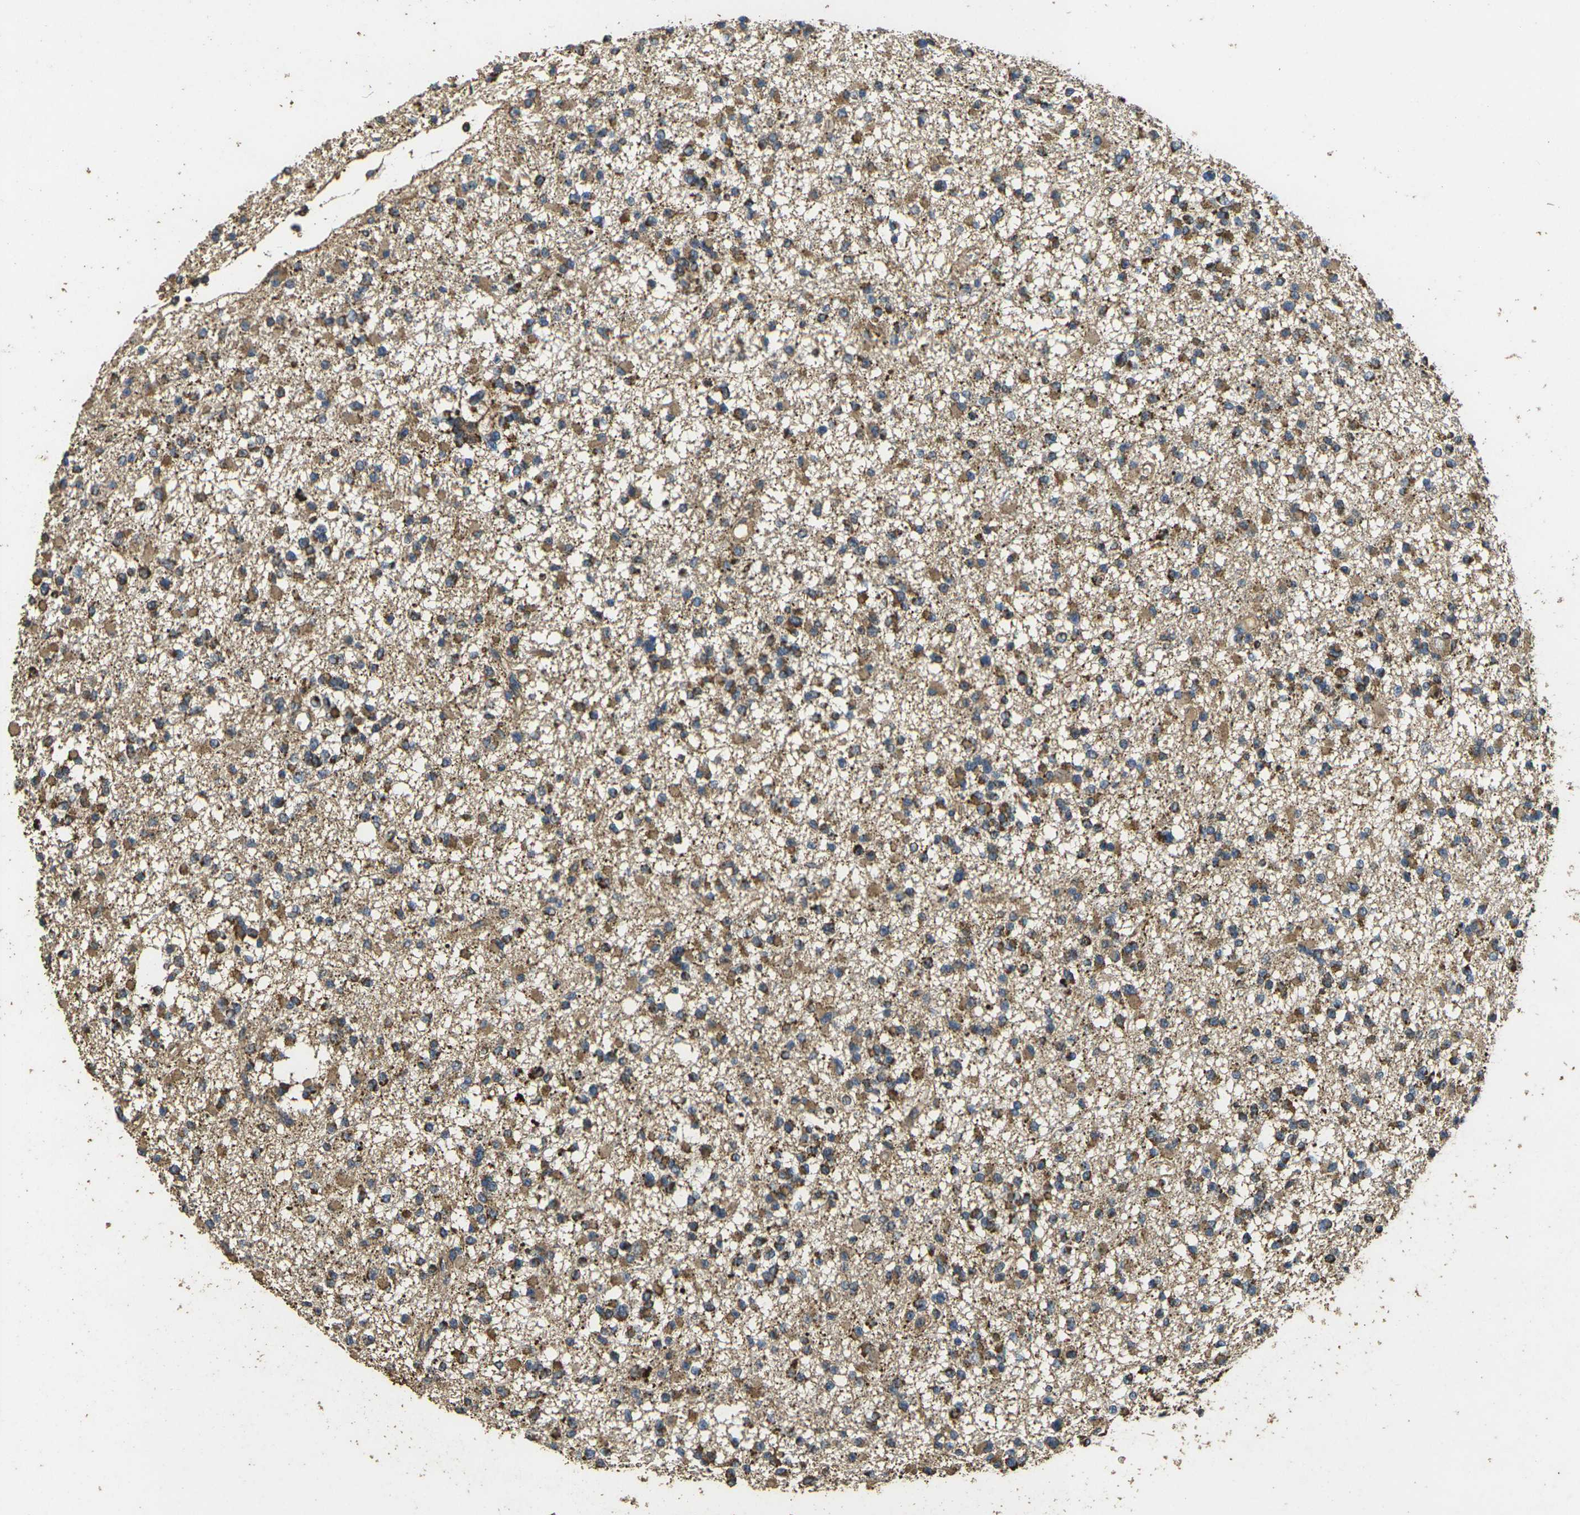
{"staining": {"intensity": "moderate", "quantity": ">75%", "location": "cytoplasmic/membranous"}, "tissue": "glioma", "cell_type": "Tumor cells", "image_type": "cancer", "snomed": [{"axis": "morphology", "description": "Glioma, malignant, Low grade"}, {"axis": "topography", "description": "Brain"}], "caption": "Immunohistochemistry image of neoplastic tissue: glioma stained using IHC demonstrates medium levels of moderate protein expression localized specifically in the cytoplasmic/membranous of tumor cells, appearing as a cytoplasmic/membranous brown color.", "gene": "MAPK11", "patient": {"sex": "female", "age": 22}}